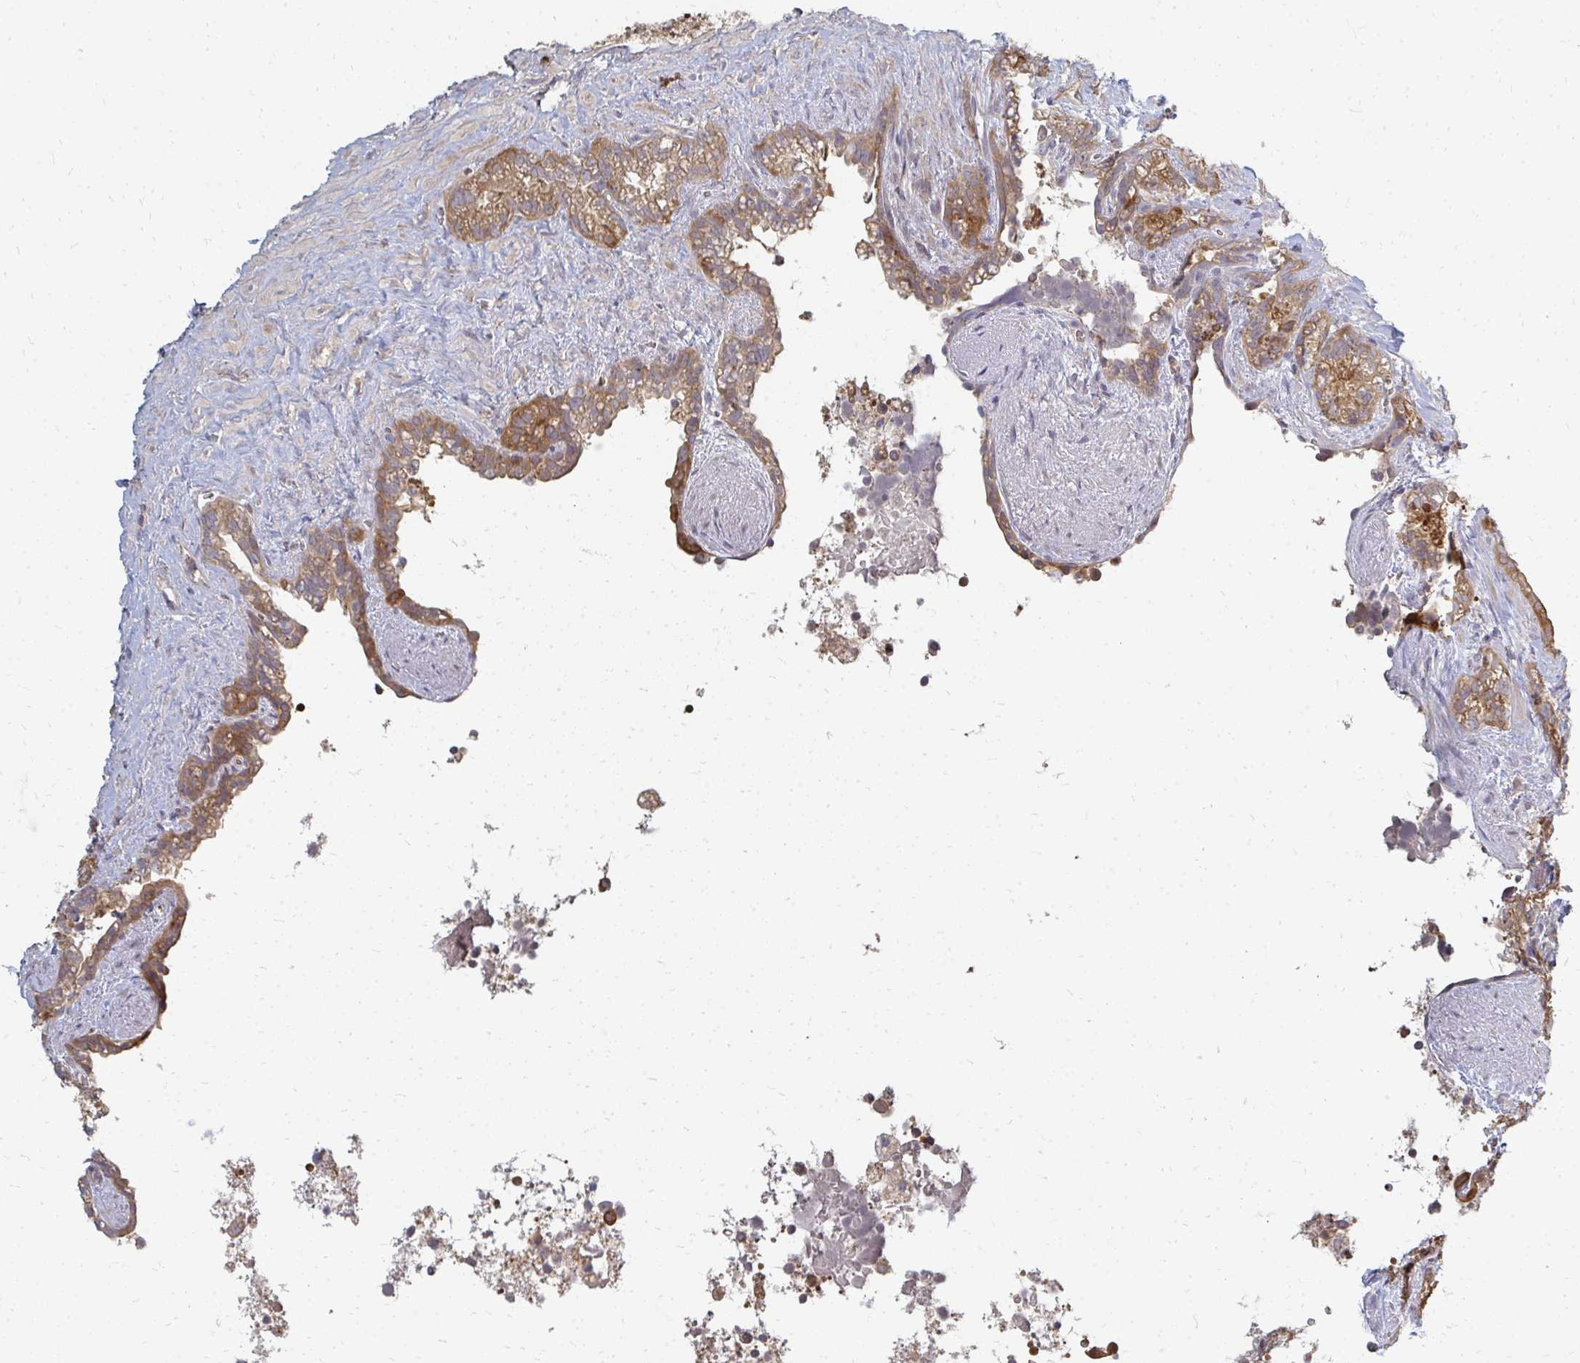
{"staining": {"intensity": "moderate", "quantity": ">75%", "location": "cytoplasmic/membranous"}, "tissue": "seminal vesicle", "cell_type": "Glandular cells", "image_type": "normal", "snomed": [{"axis": "morphology", "description": "Normal tissue, NOS"}, {"axis": "topography", "description": "Seminal veicle"}], "caption": "Moderate cytoplasmic/membranous protein expression is identified in about >75% of glandular cells in seminal vesicle.", "gene": "ZNF285", "patient": {"sex": "male", "age": 76}}